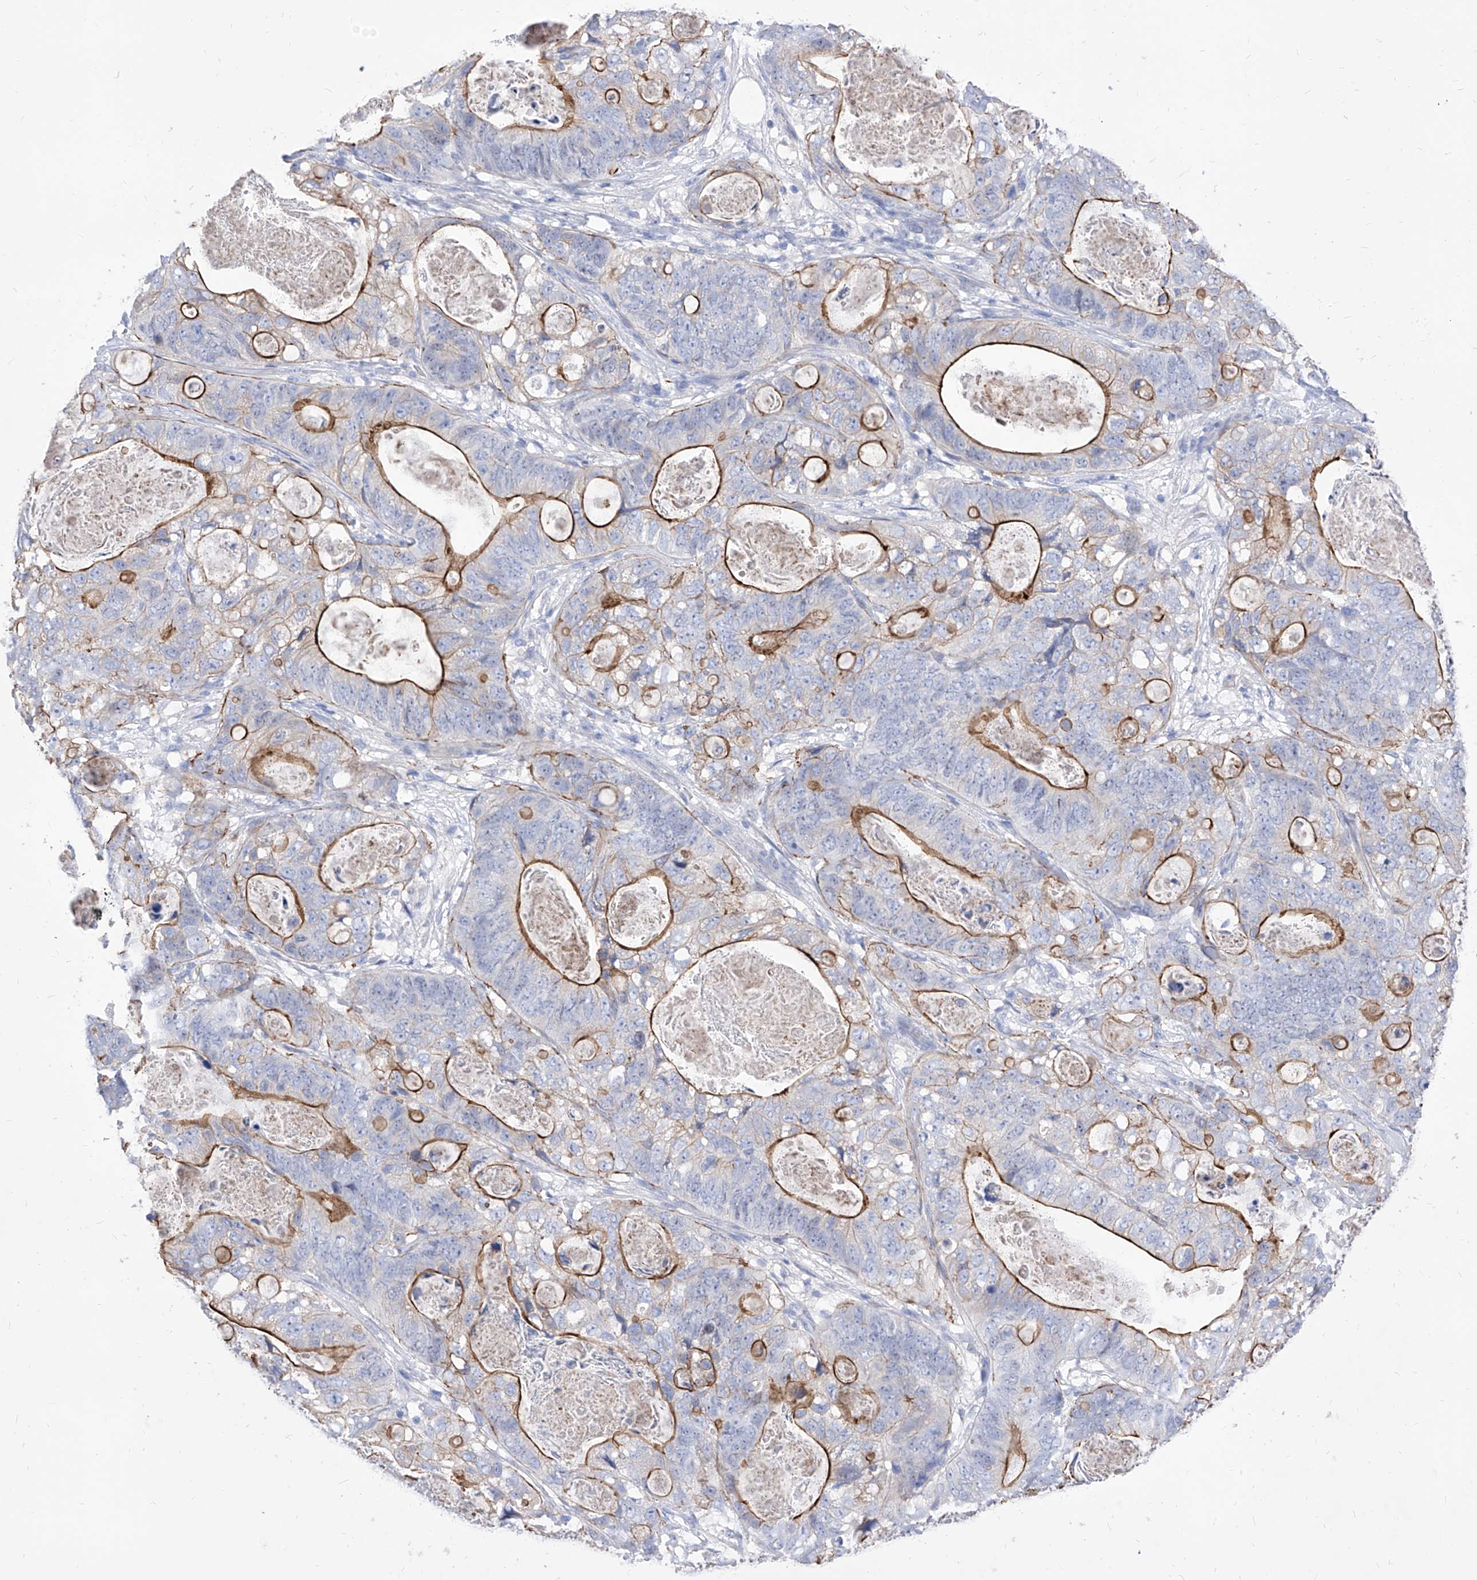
{"staining": {"intensity": "moderate", "quantity": "25%-75%", "location": "cytoplasmic/membranous"}, "tissue": "stomach cancer", "cell_type": "Tumor cells", "image_type": "cancer", "snomed": [{"axis": "morphology", "description": "Normal tissue, NOS"}, {"axis": "morphology", "description": "Adenocarcinoma, NOS"}, {"axis": "topography", "description": "Stomach"}], "caption": "An IHC histopathology image of tumor tissue is shown. Protein staining in brown labels moderate cytoplasmic/membranous positivity in stomach cancer (adenocarcinoma) within tumor cells.", "gene": "VAX1", "patient": {"sex": "female", "age": 89}}